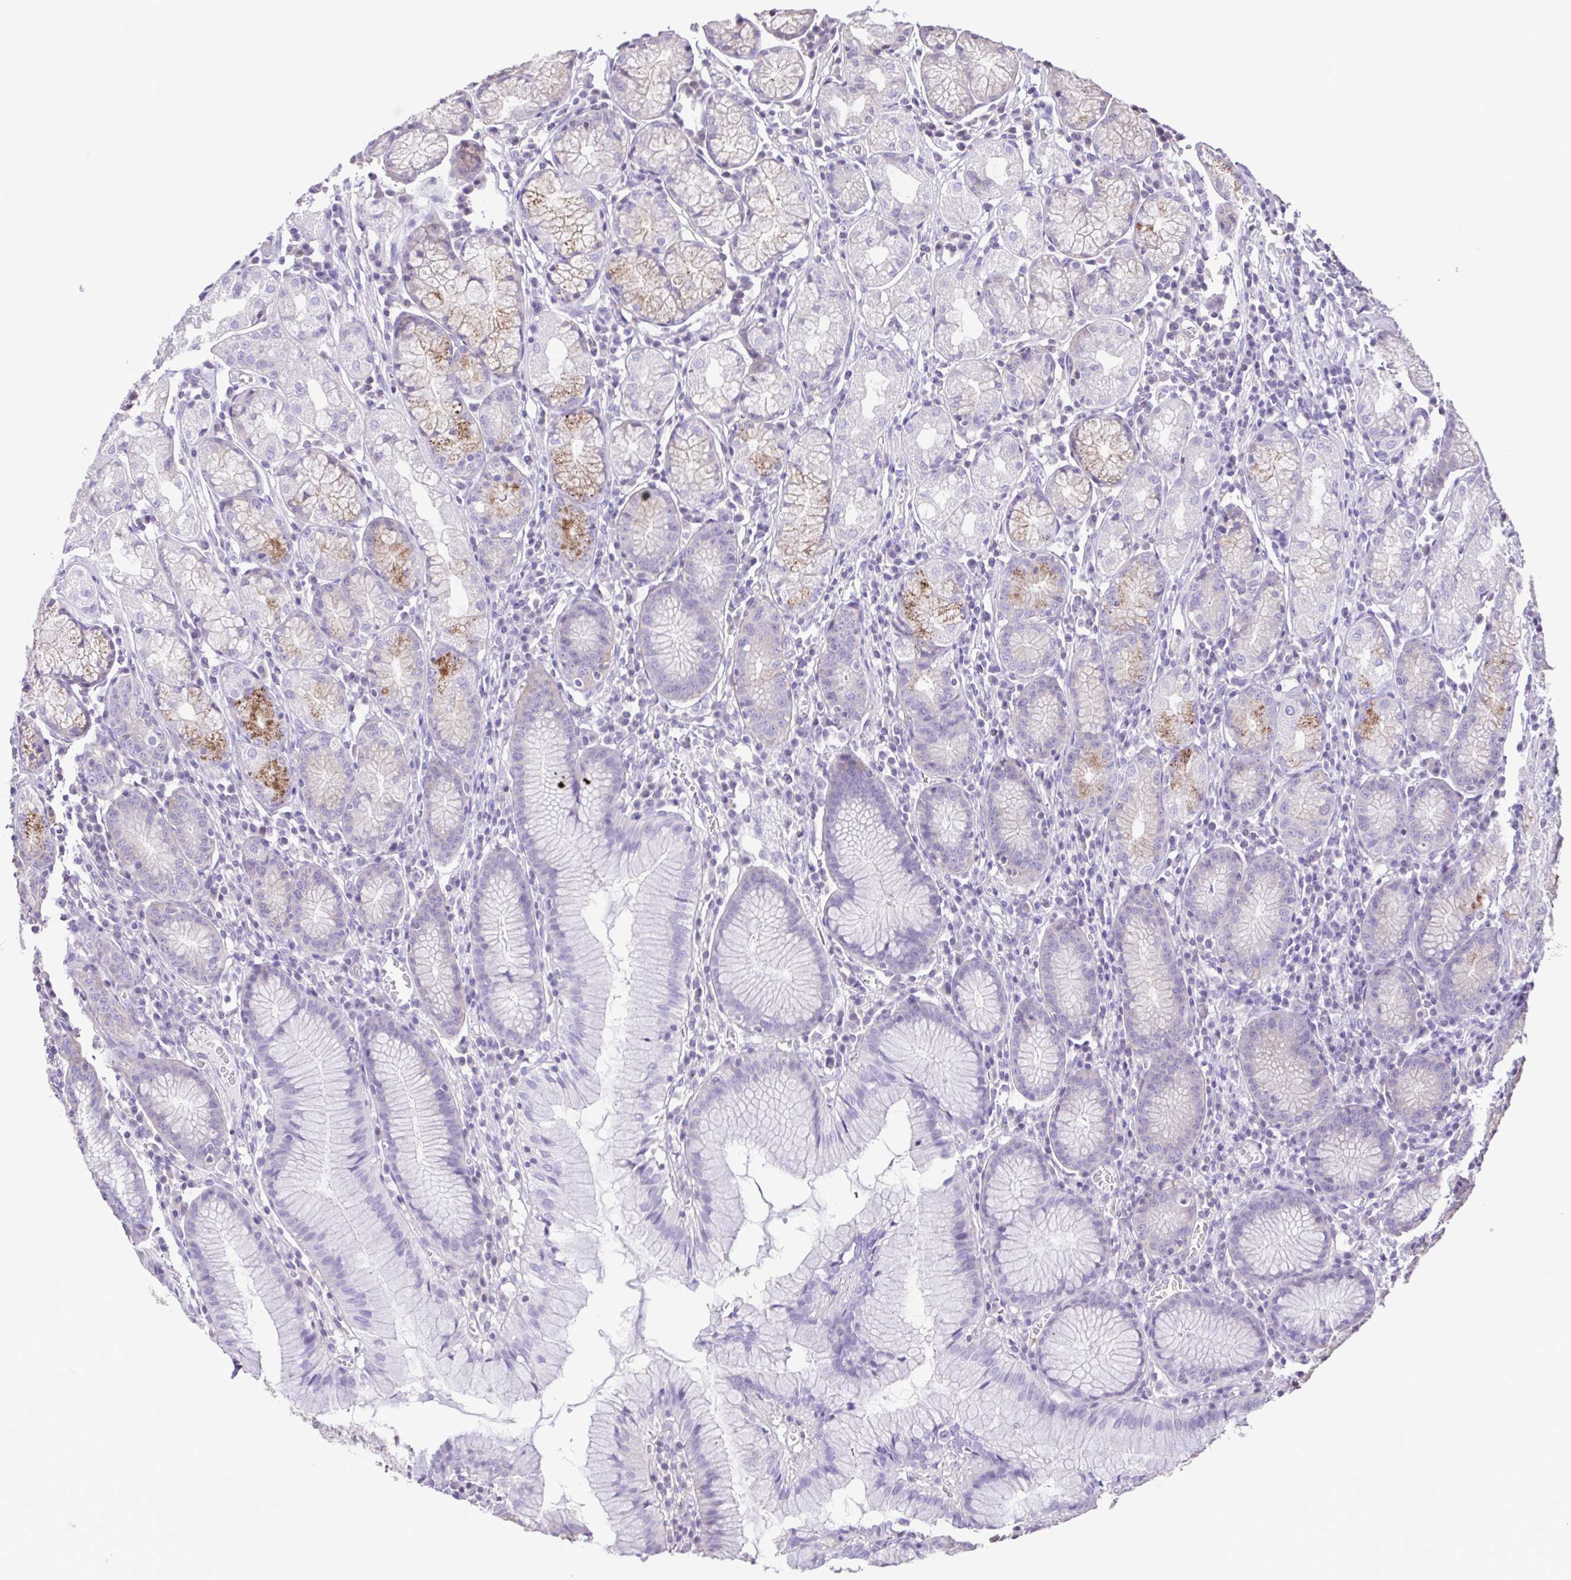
{"staining": {"intensity": "moderate", "quantity": "<25%", "location": "cytoplasmic/membranous"}, "tissue": "stomach", "cell_type": "Glandular cells", "image_type": "normal", "snomed": [{"axis": "morphology", "description": "Normal tissue, NOS"}, {"axis": "topography", "description": "Stomach"}], "caption": "Immunohistochemistry (IHC) staining of normal stomach, which demonstrates low levels of moderate cytoplasmic/membranous staining in about <25% of glandular cells indicating moderate cytoplasmic/membranous protein positivity. The staining was performed using DAB (3,3'-diaminobenzidine) (brown) for protein detection and nuclei were counterstained in hematoxylin (blue).", "gene": "CYP17A1", "patient": {"sex": "male", "age": 55}}